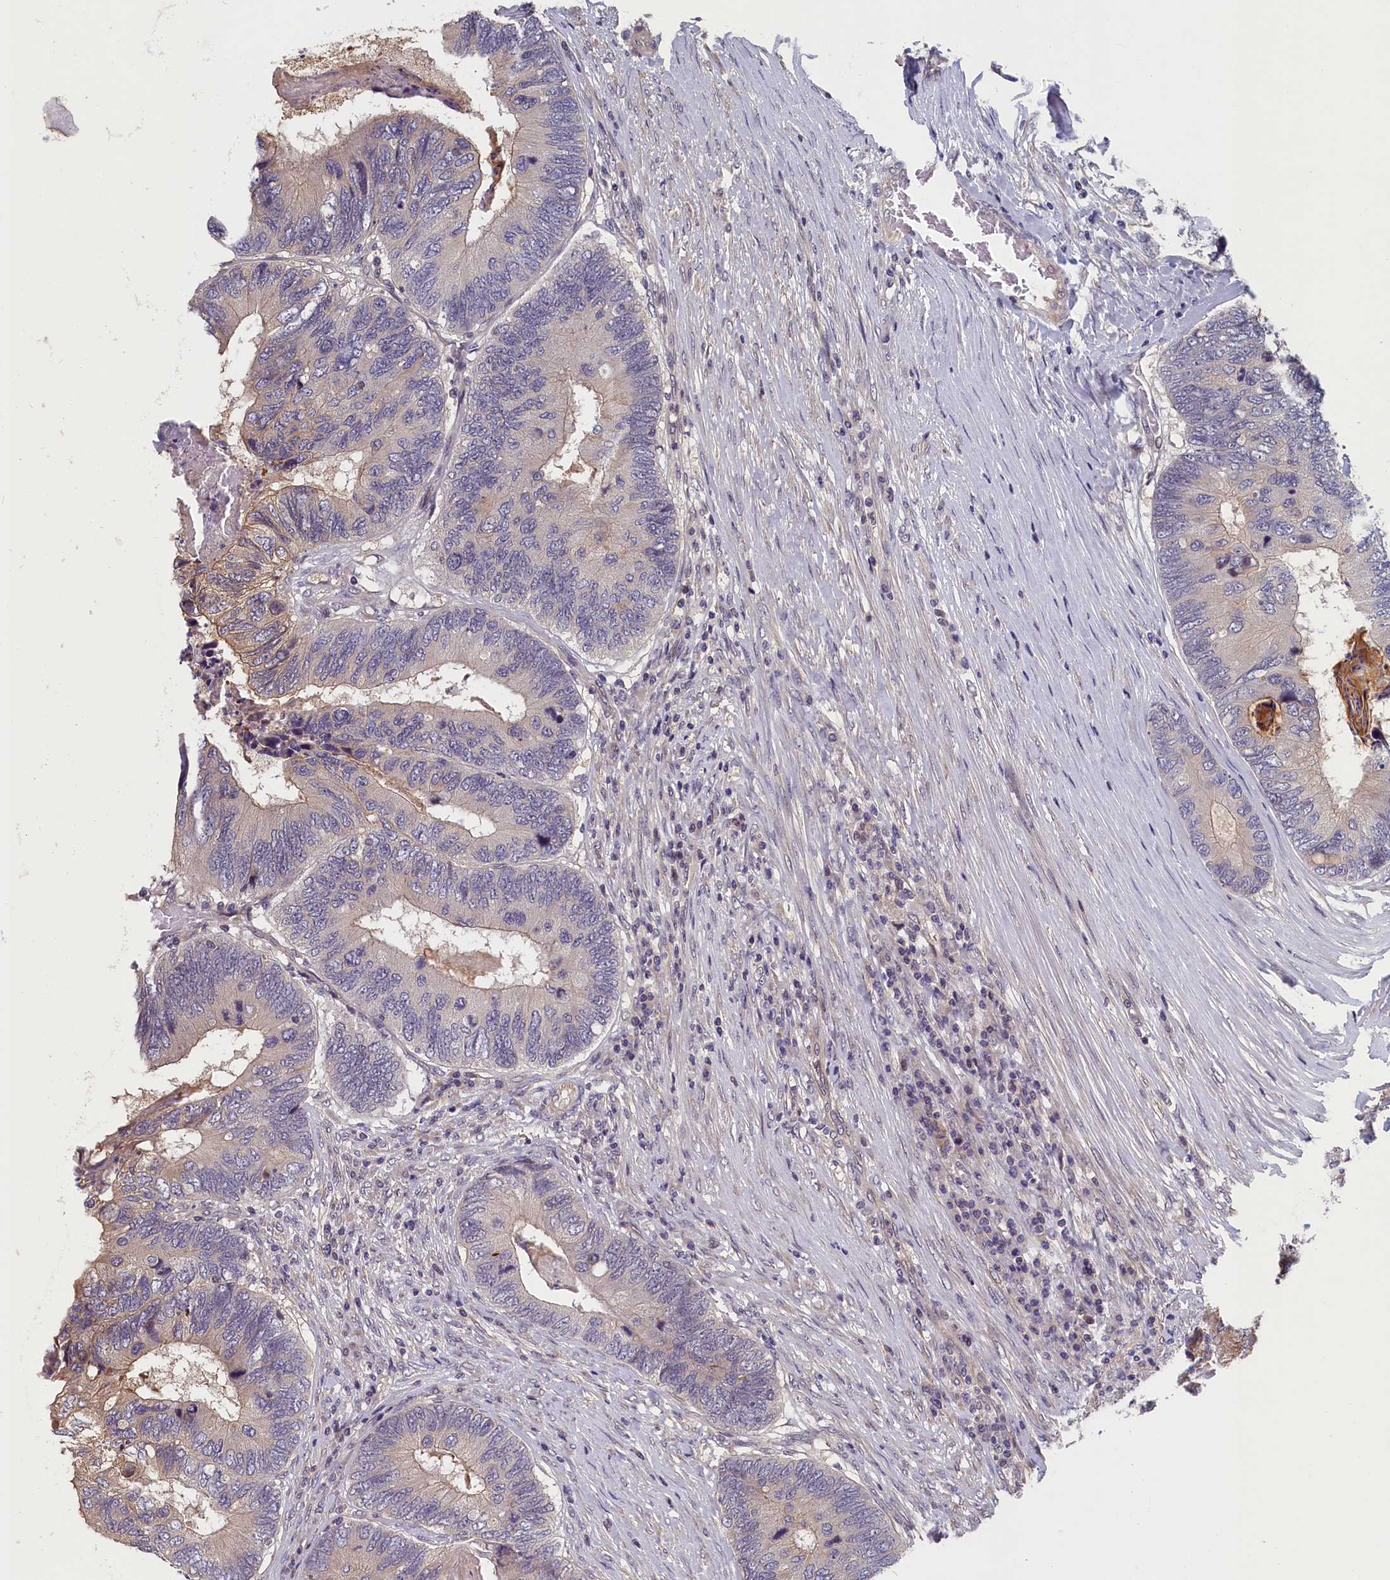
{"staining": {"intensity": "negative", "quantity": "none", "location": "none"}, "tissue": "colorectal cancer", "cell_type": "Tumor cells", "image_type": "cancer", "snomed": [{"axis": "morphology", "description": "Adenocarcinoma, NOS"}, {"axis": "topography", "description": "Colon"}], "caption": "Colorectal cancer was stained to show a protein in brown. There is no significant expression in tumor cells.", "gene": "TMEM116", "patient": {"sex": "female", "age": 67}}